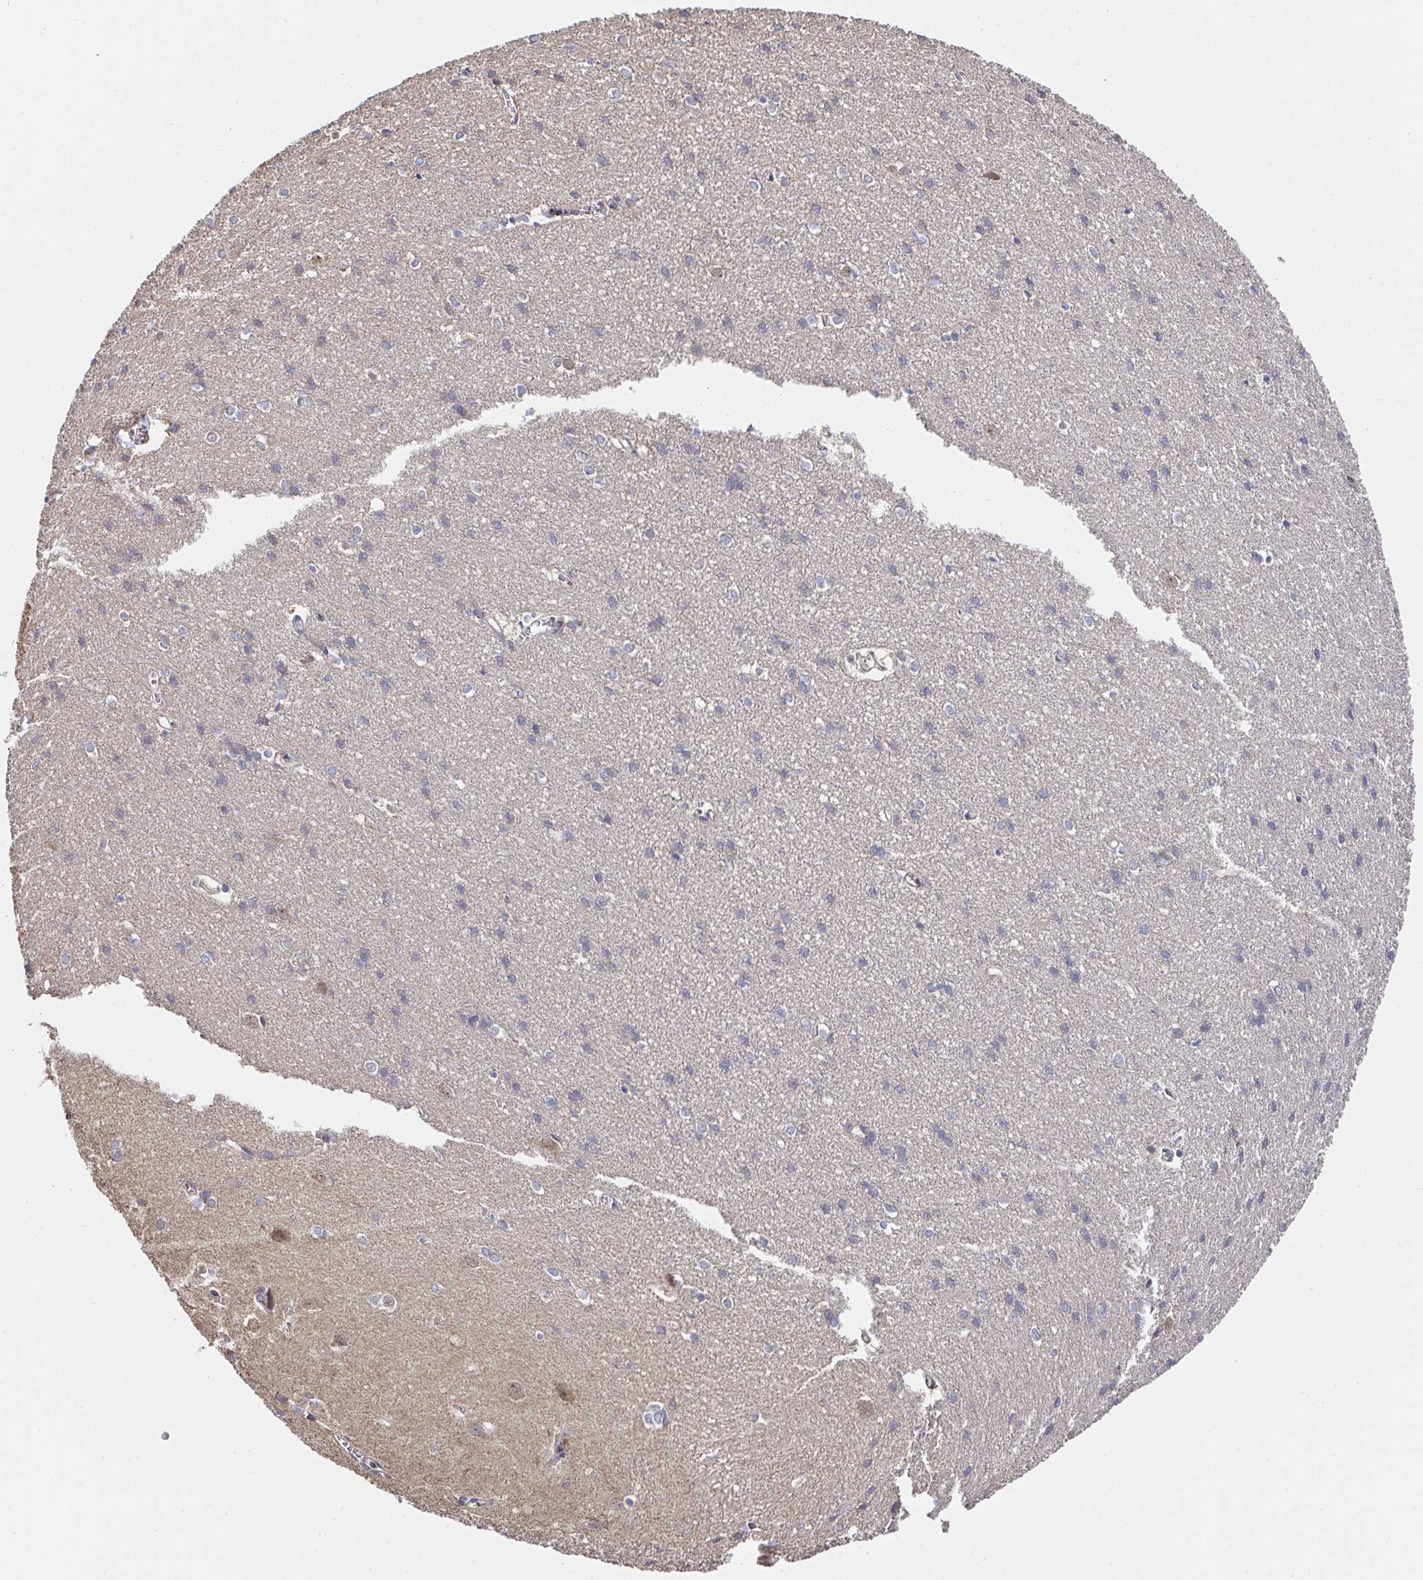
{"staining": {"intensity": "negative", "quantity": "none", "location": "none"}, "tissue": "cerebral cortex", "cell_type": "Endothelial cells", "image_type": "normal", "snomed": [{"axis": "morphology", "description": "Normal tissue, NOS"}, {"axis": "topography", "description": "Cerebral cortex"}], "caption": "Endothelial cells show no significant staining in benign cerebral cortex.", "gene": "AGTPBP1", "patient": {"sex": "male", "age": 37}}